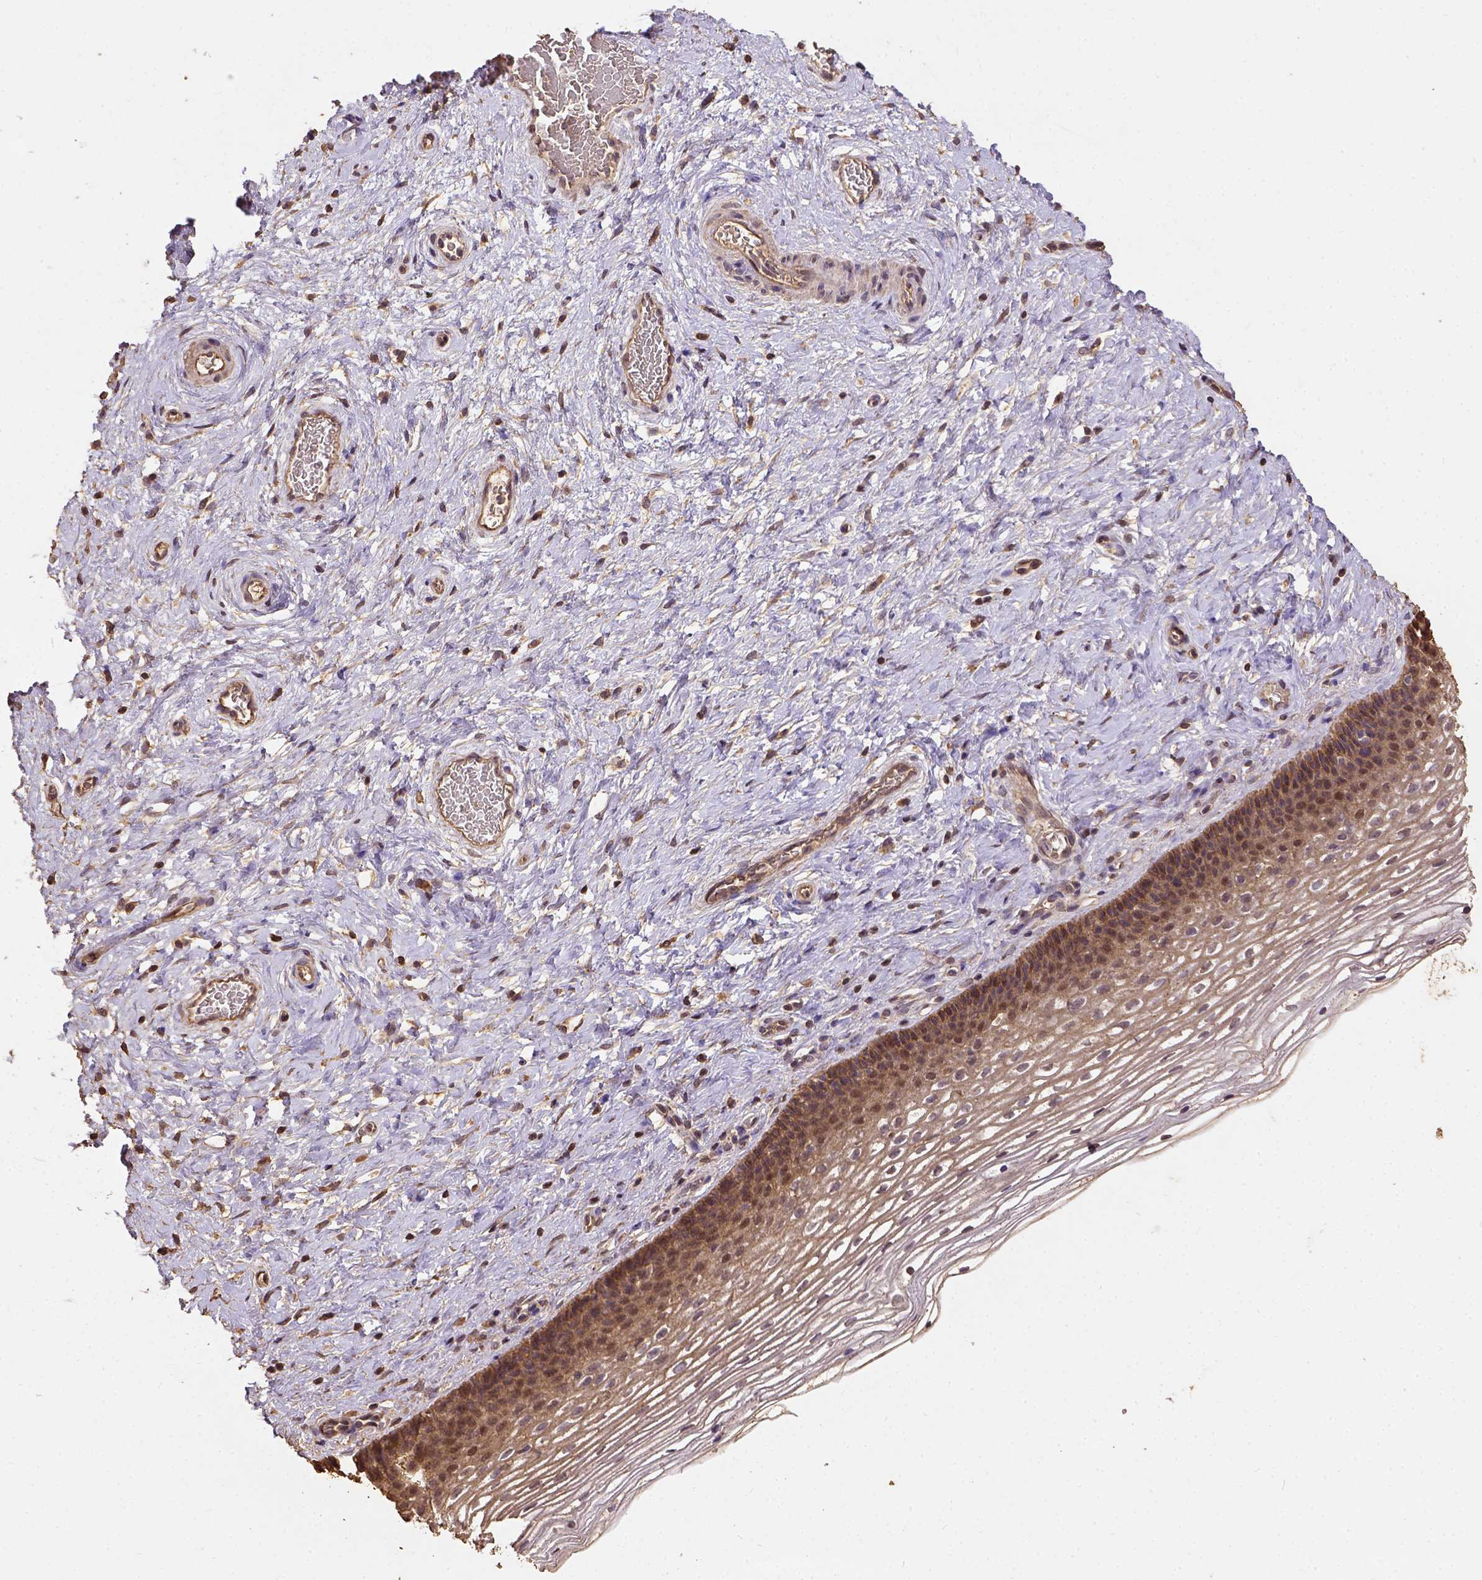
{"staining": {"intensity": "weak", "quantity": ">75%", "location": "cytoplasmic/membranous"}, "tissue": "cervix", "cell_type": "Glandular cells", "image_type": "normal", "snomed": [{"axis": "morphology", "description": "Normal tissue, NOS"}, {"axis": "topography", "description": "Cervix"}], "caption": "Immunohistochemical staining of benign human cervix displays >75% levels of weak cytoplasmic/membranous protein expression in about >75% of glandular cells. The staining was performed using DAB, with brown indicating positive protein expression. Nuclei are stained blue with hematoxylin.", "gene": "ATP1B3", "patient": {"sex": "female", "age": 34}}